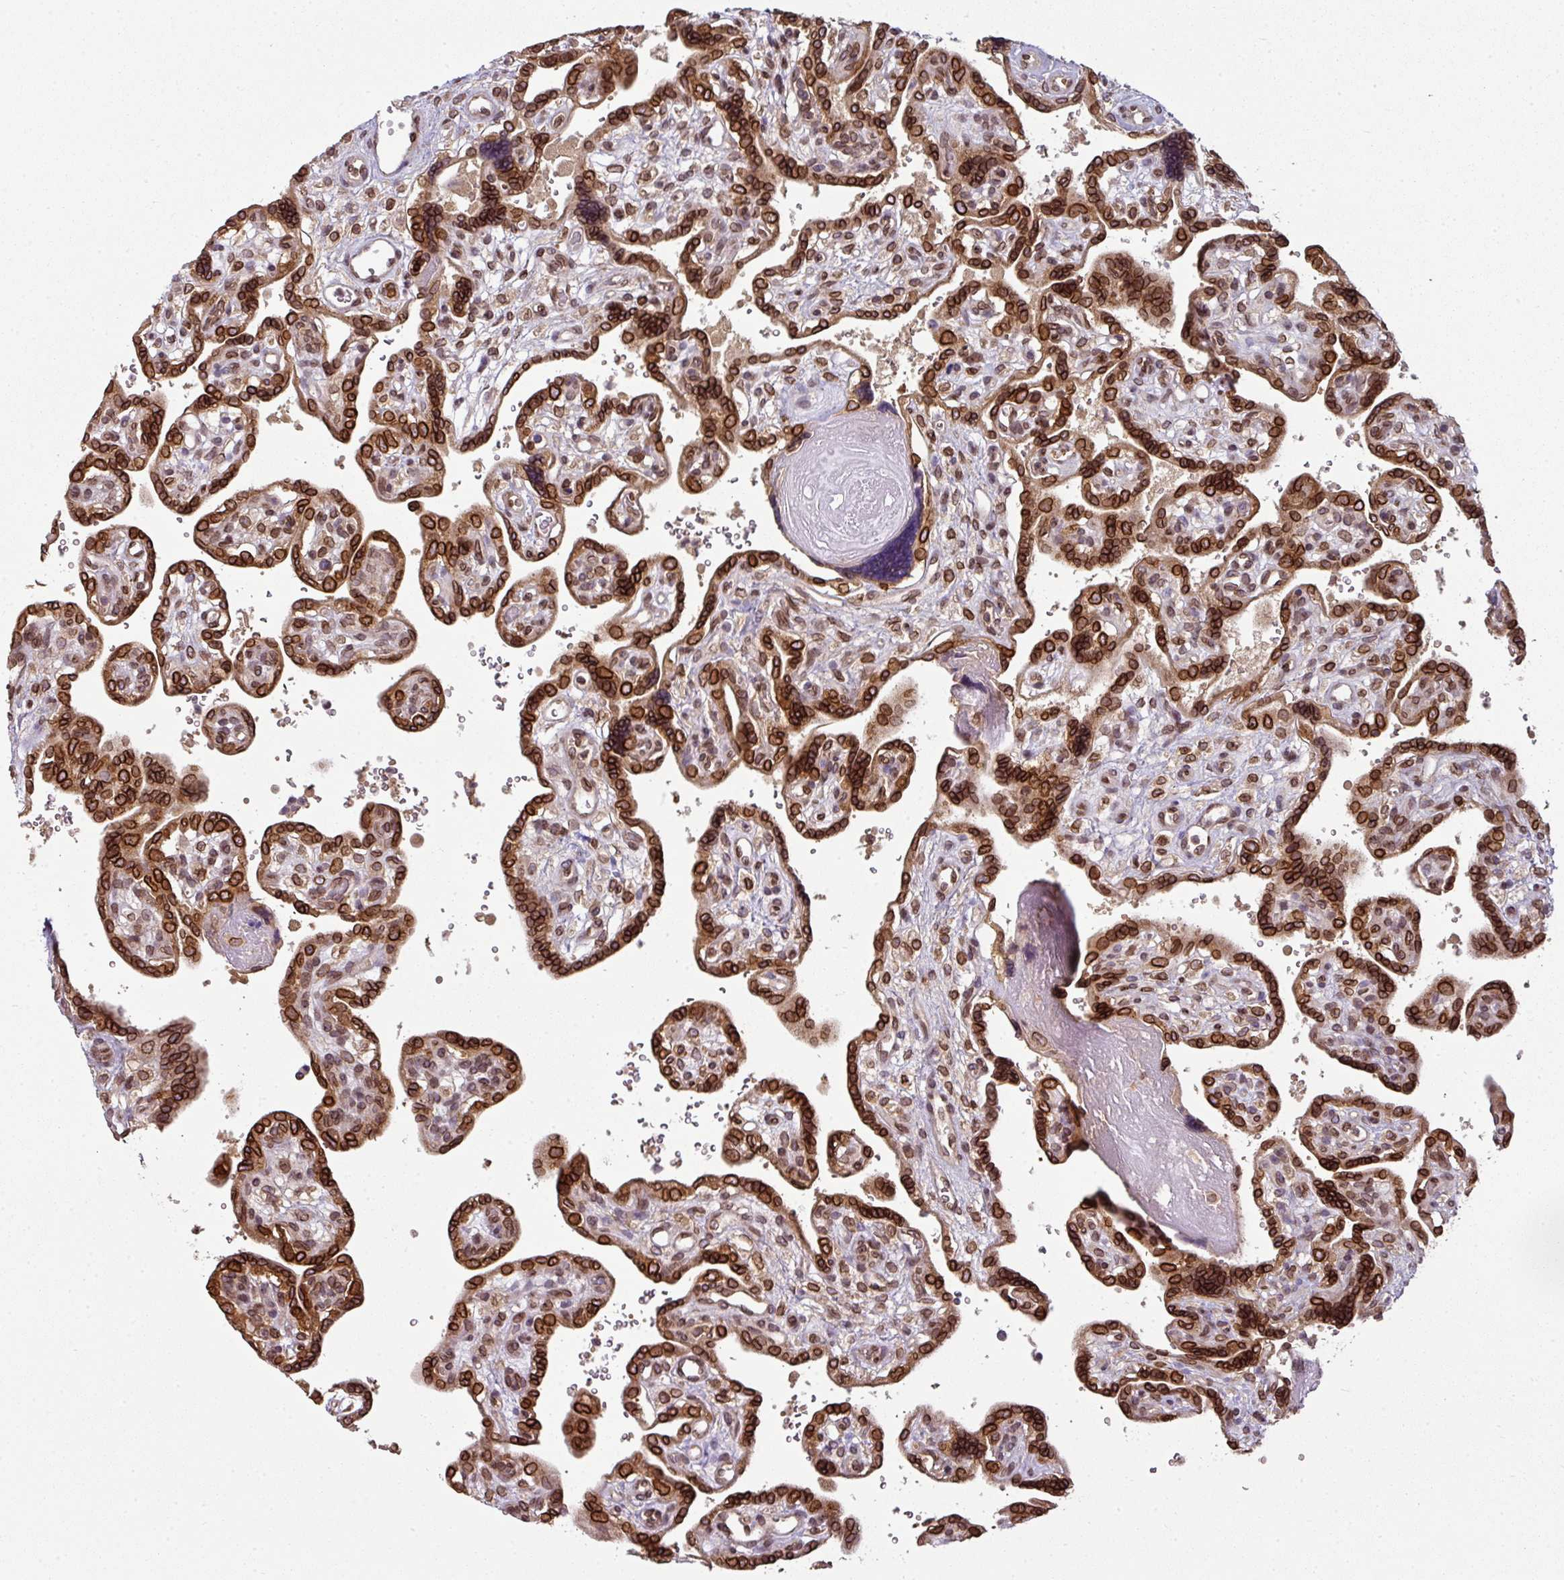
{"staining": {"intensity": "strong", "quantity": ">75%", "location": "cytoplasmic/membranous,nuclear"}, "tissue": "placenta", "cell_type": "Trophoblastic cells", "image_type": "normal", "snomed": [{"axis": "morphology", "description": "Normal tissue, NOS"}, {"axis": "topography", "description": "Placenta"}], "caption": "Approximately >75% of trophoblastic cells in unremarkable placenta display strong cytoplasmic/membranous,nuclear protein expression as visualized by brown immunohistochemical staining.", "gene": "RANGAP1", "patient": {"sex": "female", "age": 39}}